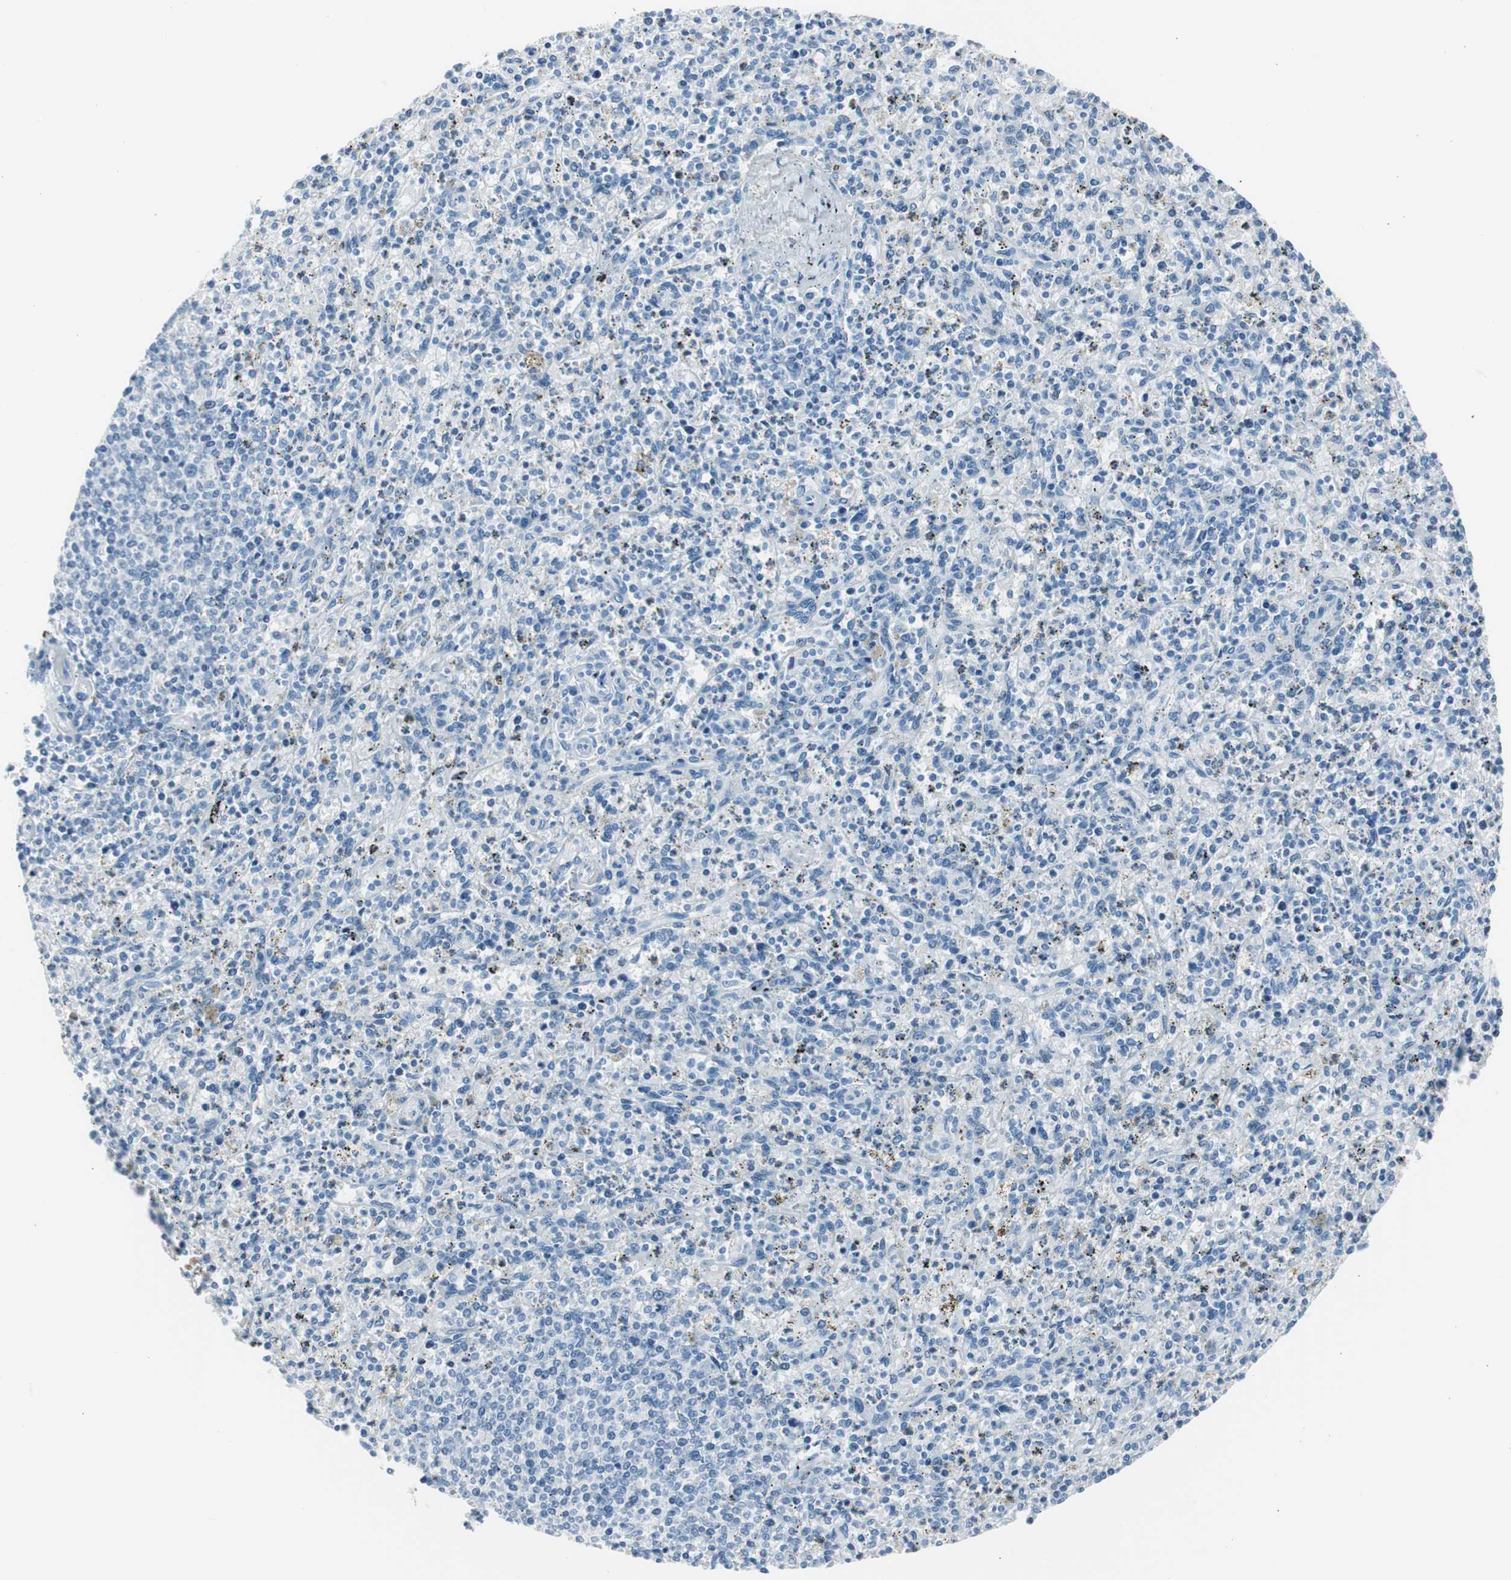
{"staining": {"intensity": "negative", "quantity": "none", "location": "none"}, "tissue": "spleen", "cell_type": "Cells in red pulp", "image_type": "normal", "snomed": [{"axis": "morphology", "description": "Normal tissue, NOS"}, {"axis": "topography", "description": "Spleen"}], "caption": "Immunohistochemistry photomicrograph of benign human spleen stained for a protein (brown), which displays no positivity in cells in red pulp.", "gene": "SERPINF1", "patient": {"sex": "male", "age": 72}}